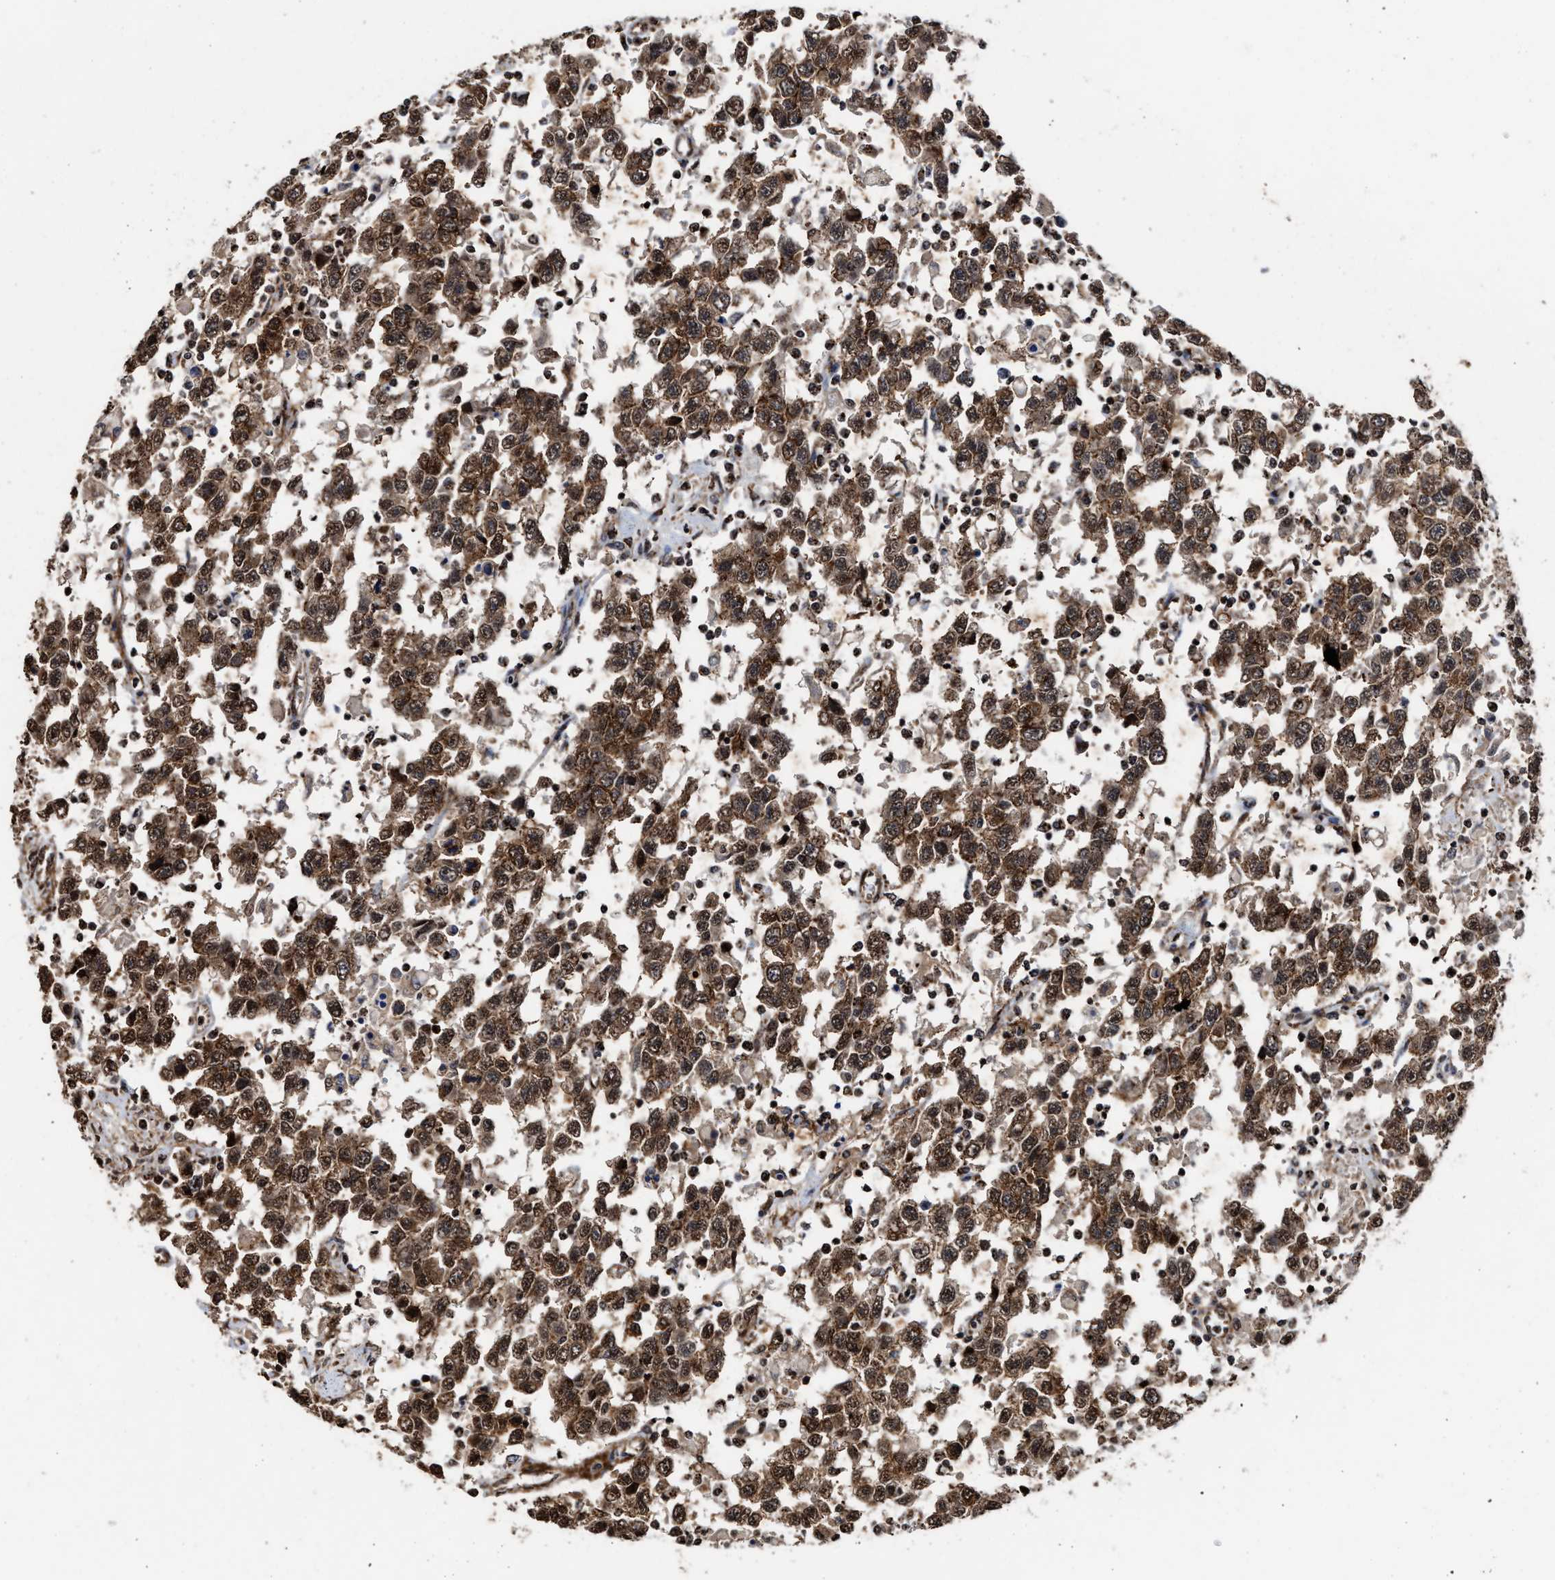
{"staining": {"intensity": "moderate", "quantity": ">75%", "location": "cytoplasmic/membranous,nuclear"}, "tissue": "testis cancer", "cell_type": "Tumor cells", "image_type": "cancer", "snomed": [{"axis": "morphology", "description": "Seminoma, NOS"}, {"axis": "topography", "description": "Testis"}], "caption": "Immunohistochemical staining of human testis cancer shows medium levels of moderate cytoplasmic/membranous and nuclear positivity in about >75% of tumor cells.", "gene": "SEPTIN2", "patient": {"sex": "male", "age": 41}}